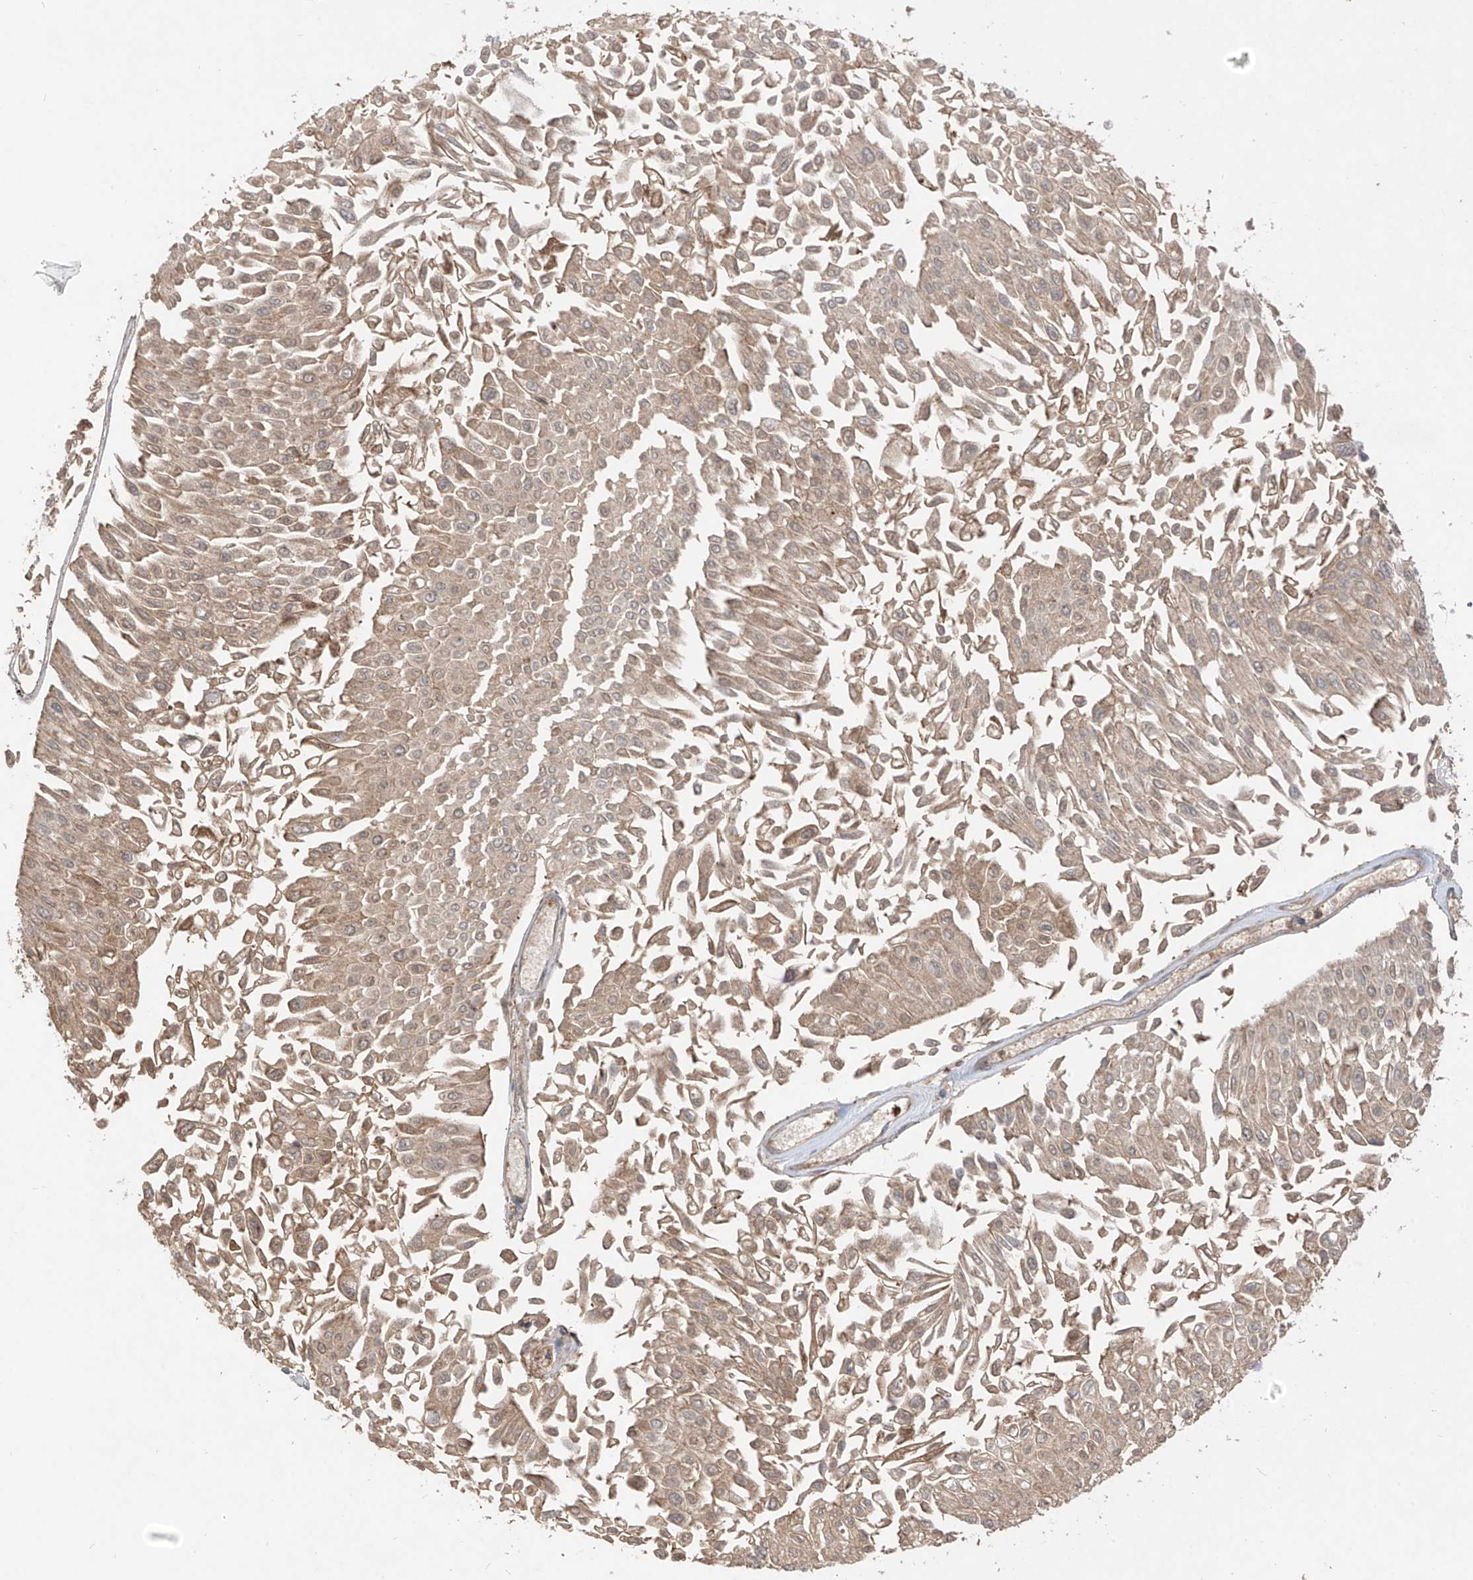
{"staining": {"intensity": "weak", "quantity": ">75%", "location": "cytoplasmic/membranous"}, "tissue": "urothelial cancer", "cell_type": "Tumor cells", "image_type": "cancer", "snomed": [{"axis": "morphology", "description": "Urothelial carcinoma, Low grade"}, {"axis": "topography", "description": "Urinary bladder"}], "caption": "An immunohistochemistry (IHC) micrograph of tumor tissue is shown. Protein staining in brown highlights weak cytoplasmic/membranous positivity in low-grade urothelial carcinoma within tumor cells. The protein of interest is stained brown, and the nuclei are stained in blue (DAB IHC with brightfield microscopy, high magnification).", "gene": "CACNA2D4", "patient": {"sex": "male", "age": 67}}